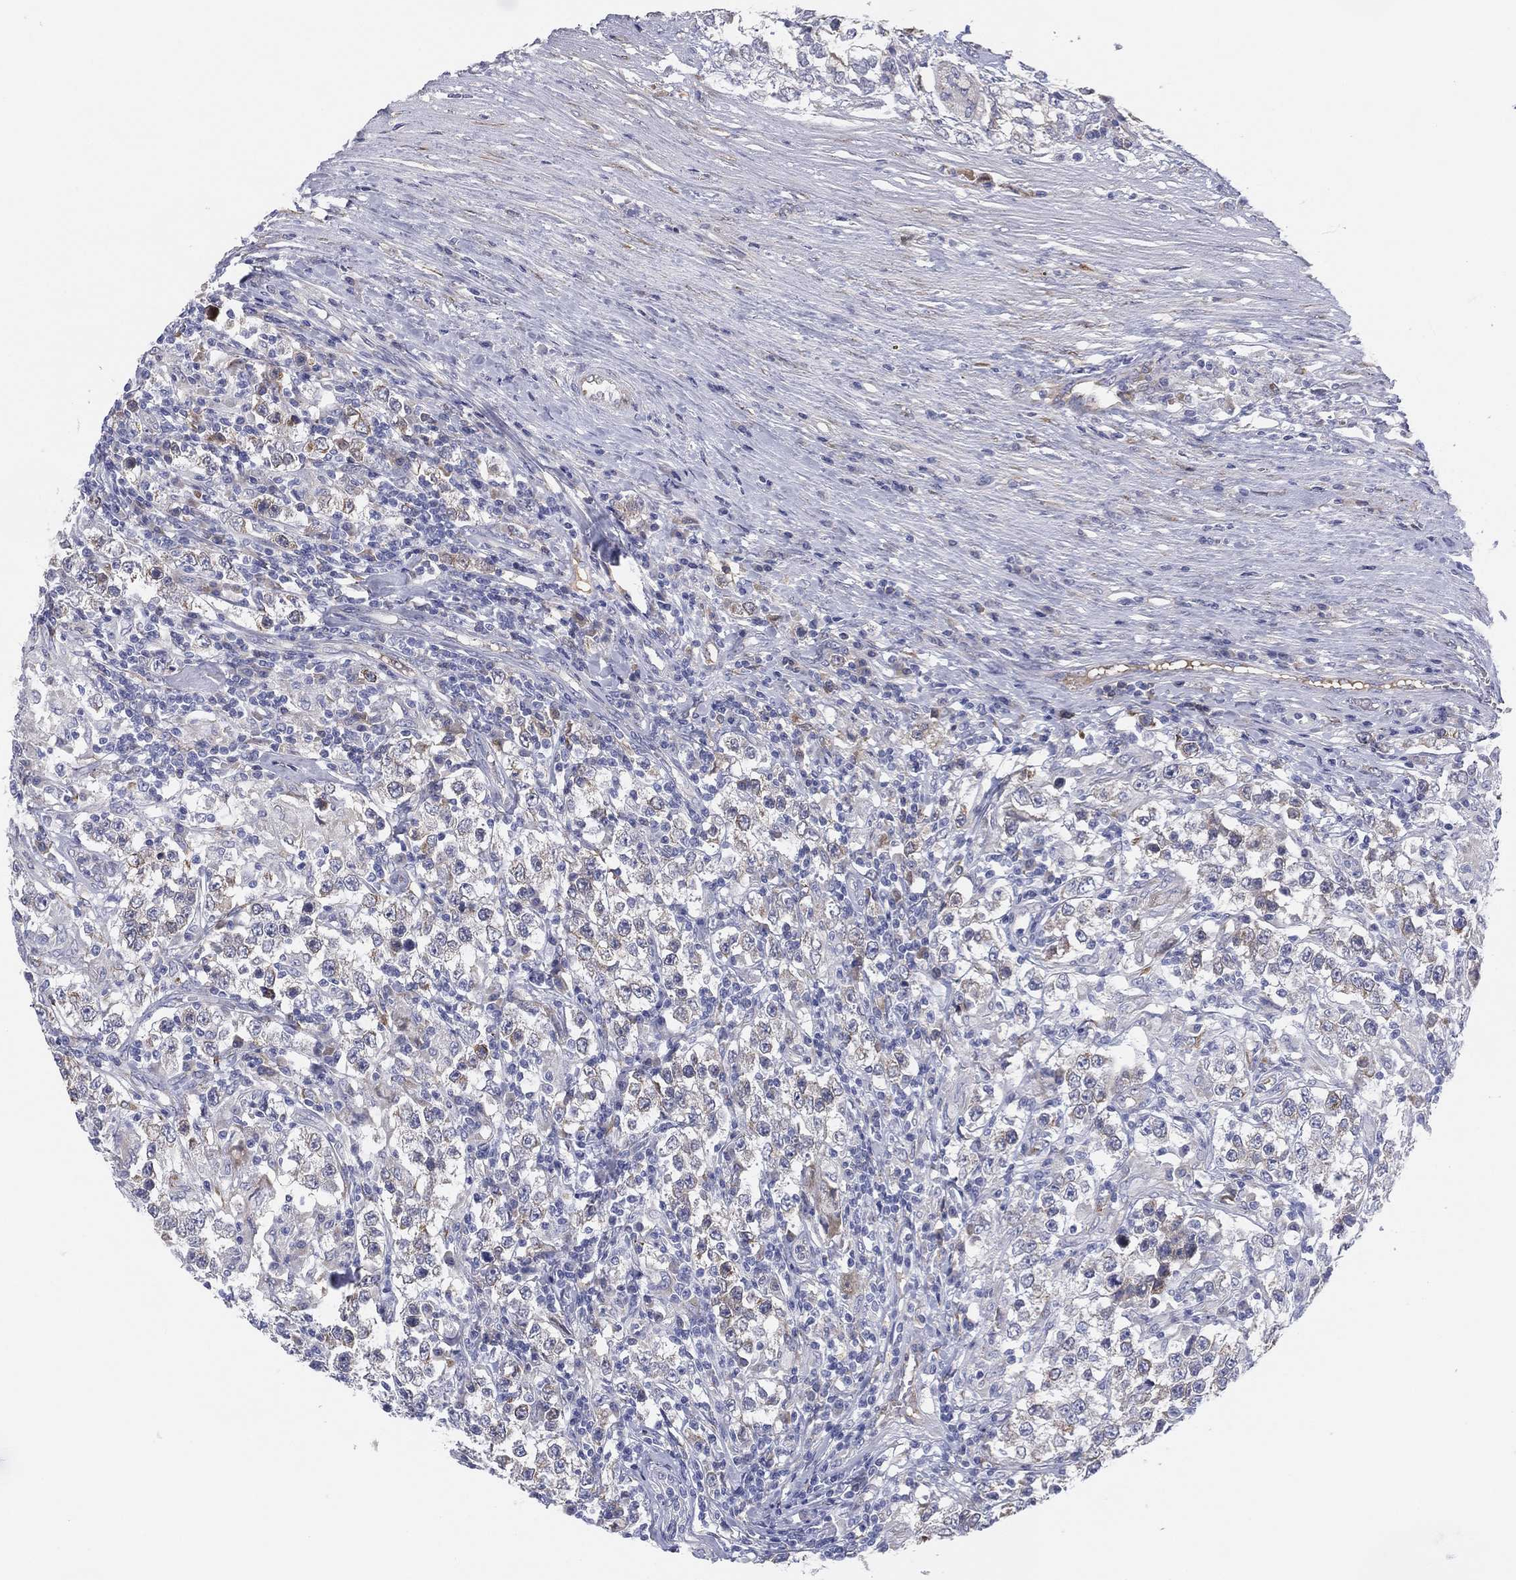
{"staining": {"intensity": "weak", "quantity": "25%-75%", "location": "cytoplasmic/membranous"}, "tissue": "testis cancer", "cell_type": "Tumor cells", "image_type": "cancer", "snomed": [{"axis": "morphology", "description": "Seminoma, NOS"}, {"axis": "morphology", "description": "Carcinoma, Embryonal, NOS"}, {"axis": "topography", "description": "Testis"}], "caption": "Testis seminoma was stained to show a protein in brown. There is low levels of weak cytoplasmic/membranous staining in approximately 25%-75% of tumor cells. (DAB (3,3'-diaminobenzidine) IHC with brightfield microscopy, high magnification).", "gene": "MLF1", "patient": {"sex": "male", "age": 41}}